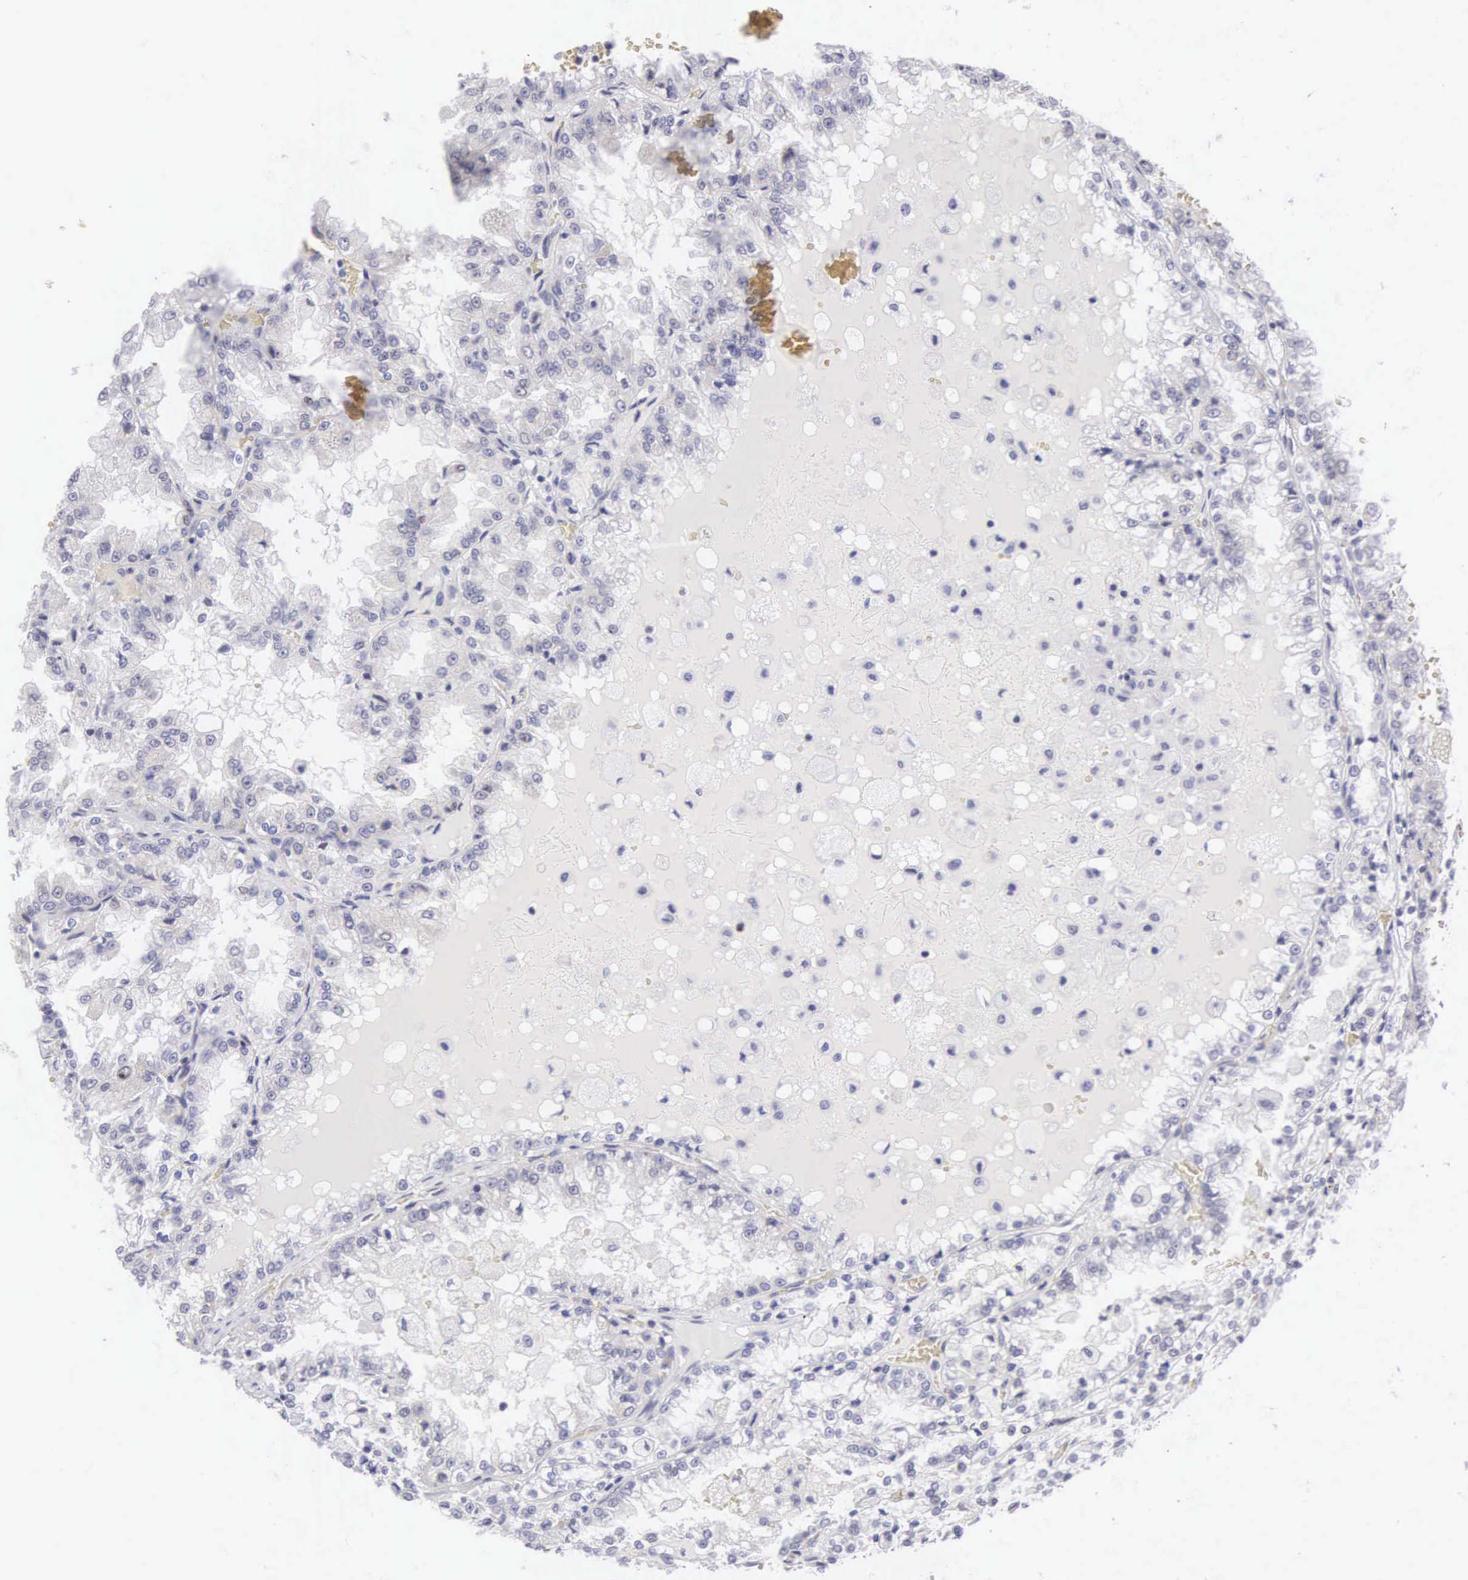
{"staining": {"intensity": "negative", "quantity": "none", "location": "none"}, "tissue": "renal cancer", "cell_type": "Tumor cells", "image_type": "cancer", "snomed": [{"axis": "morphology", "description": "Adenocarcinoma, NOS"}, {"axis": "topography", "description": "Kidney"}], "caption": "Immunohistochemical staining of human renal cancer (adenocarcinoma) displays no significant positivity in tumor cells. (Stains: DAB (3,3'-diaminobenzidine) IHC with hematoxylin counter stain, Microscopy: brightfield microscopy at high magnification).", "gene": "SOX11", "patient": {"sex": "female", "age": 56}}